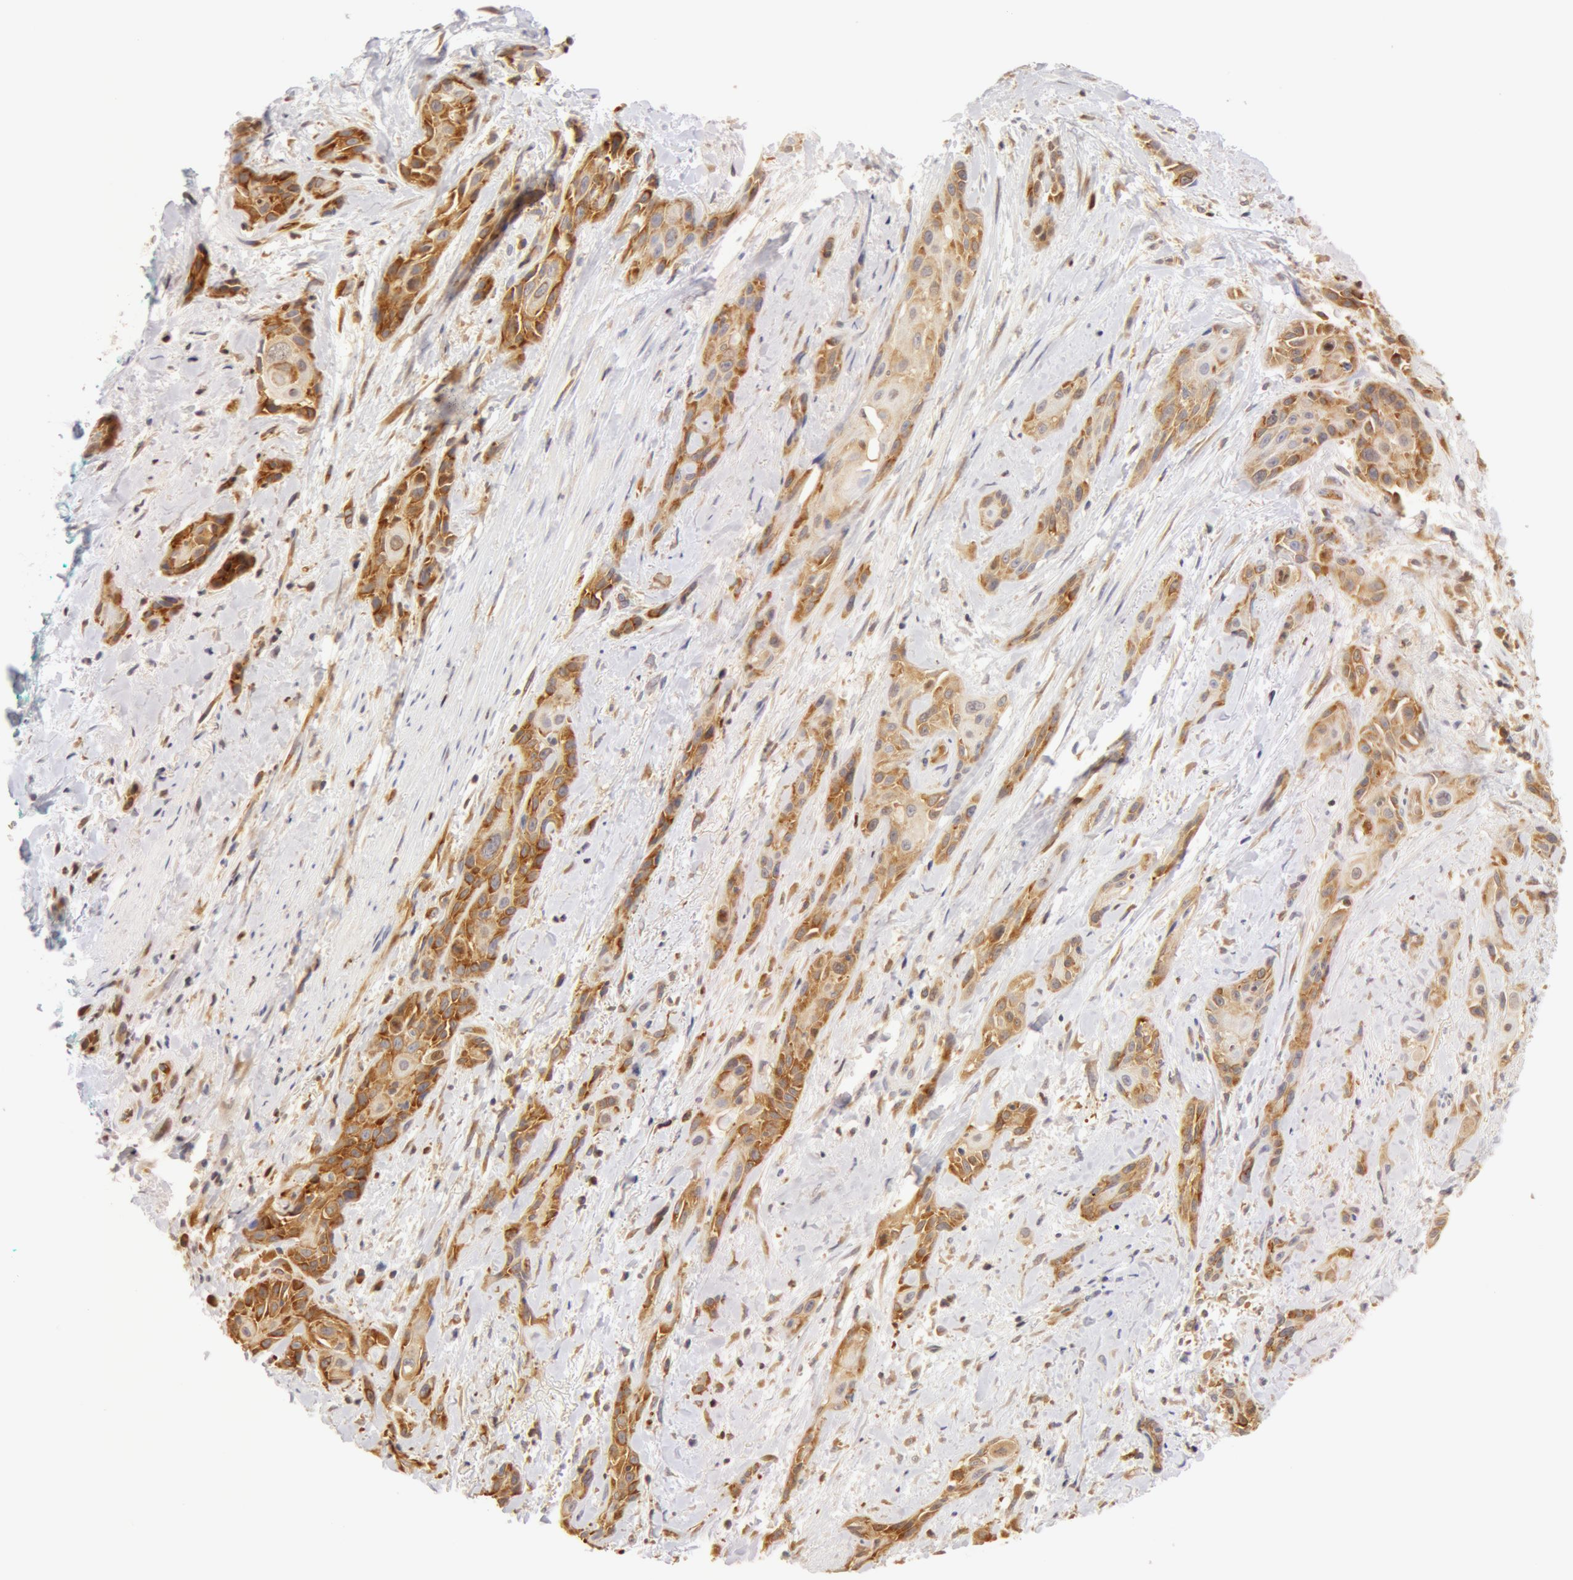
{"staining": {"intensity": "weak", "quantity": ">75%", "location": "cytoplasmic/membranous"}, "tissue": "skin cancer", "cell_type": "Tumor cells", "image_type": "cancer", "snomed": [{"axis": "morphology", "description": "Squamous cell carcinoma, NOS"}, {"axis": "topography", "description": "Skin"}, {"axis": "topography", "description": "Anal"}], "caption": "A brown stain shows weak cytoplasmic/membranous expression of a protein in human squamous cell carcinoma (skin) tumor cells.", "gene": "DDX3Y", "patient": {"sex": "male", "age": 64}}